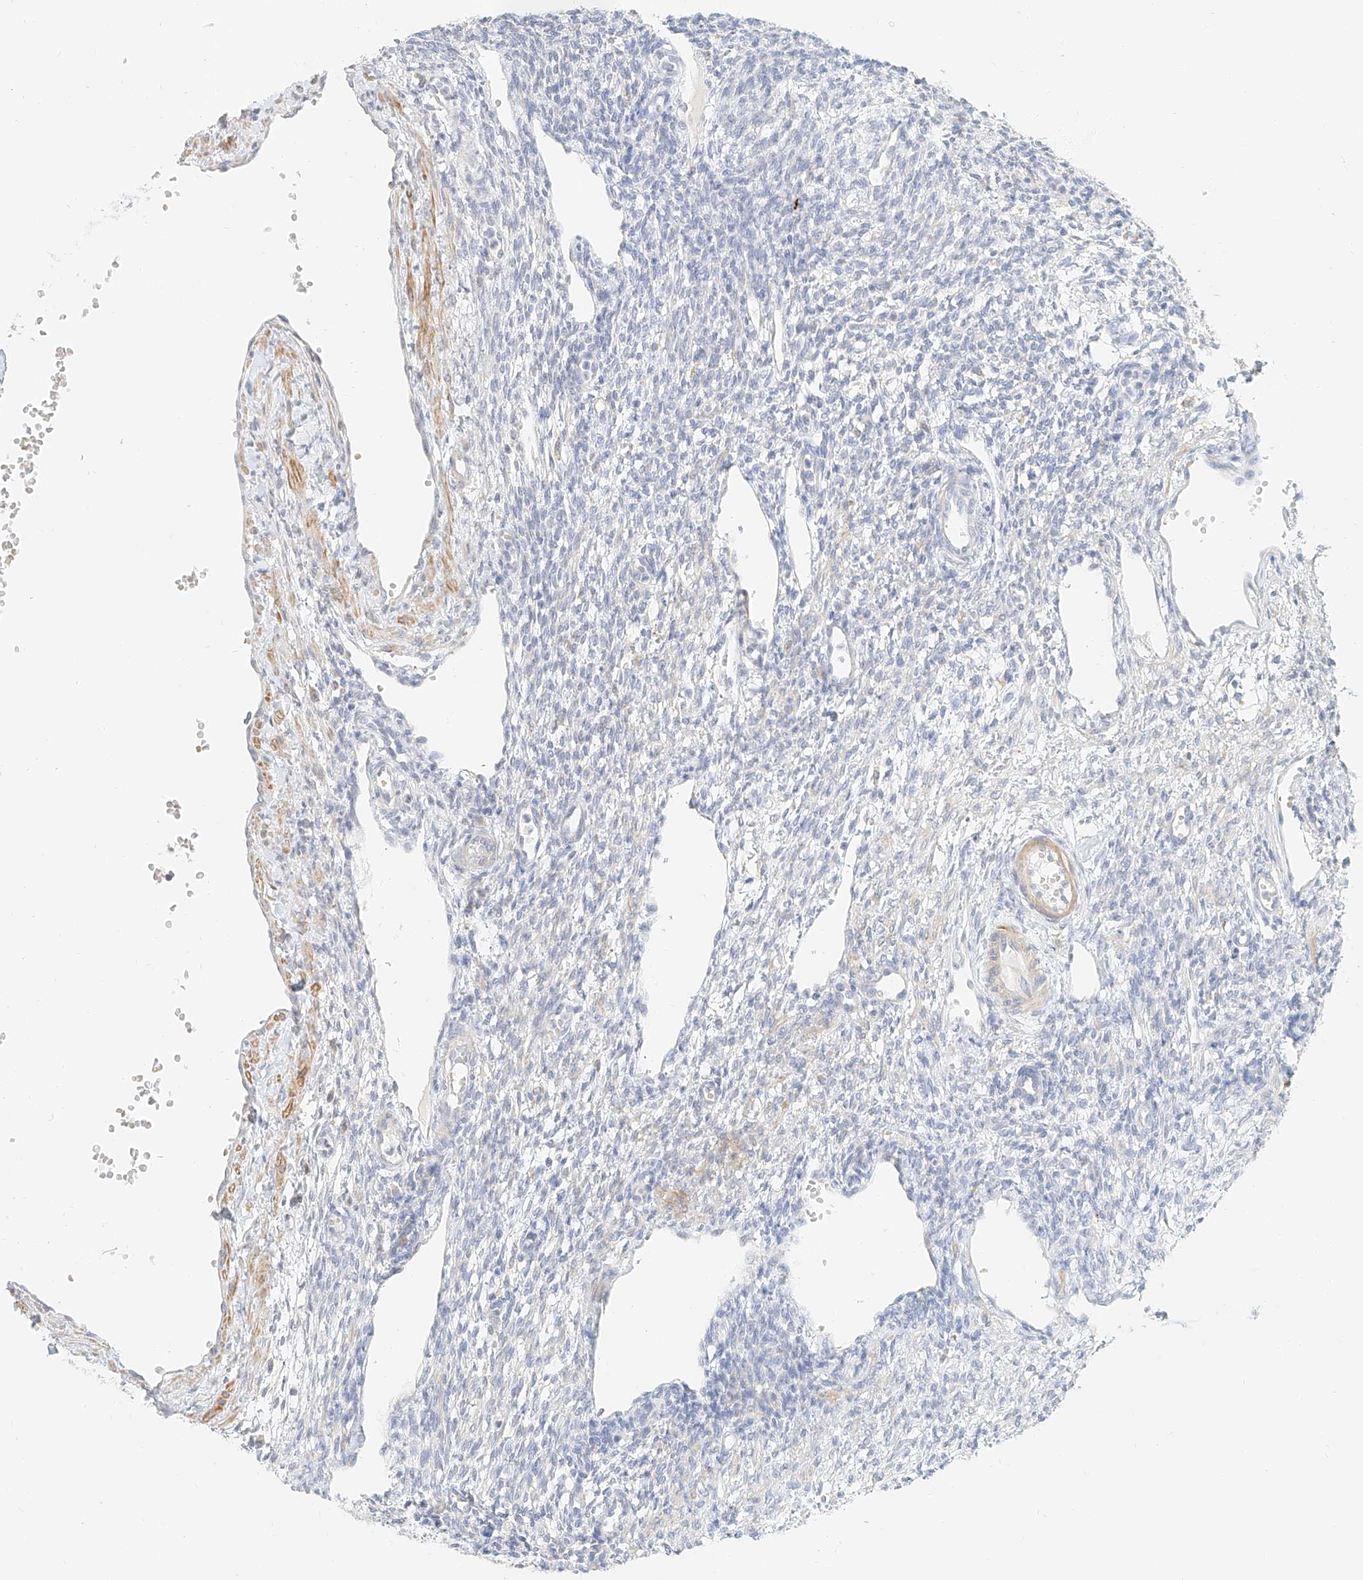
{"staining": {"intensity": "negative", "quantity": "none", "location": "none"}, "tissue": "ovary", "cell_type": "Ovarian stroma cells", "image_type": "normal", "snomed": [{"axis": "morphology", "description": "Normal tissue, NOS"}, {"axis": "morphology", "description": "Cyst, NOS"}, {"axis": "topography", "description": "Ovary"}], "caption": "IHC image of benign ovary: ovary stained with DAB (3,3'-diaminobenzidine) shows no significant protein positivity in ovarian stroma cells.", "gene": "CXorf58", "patient": {"sex": "female", "age": 33}}